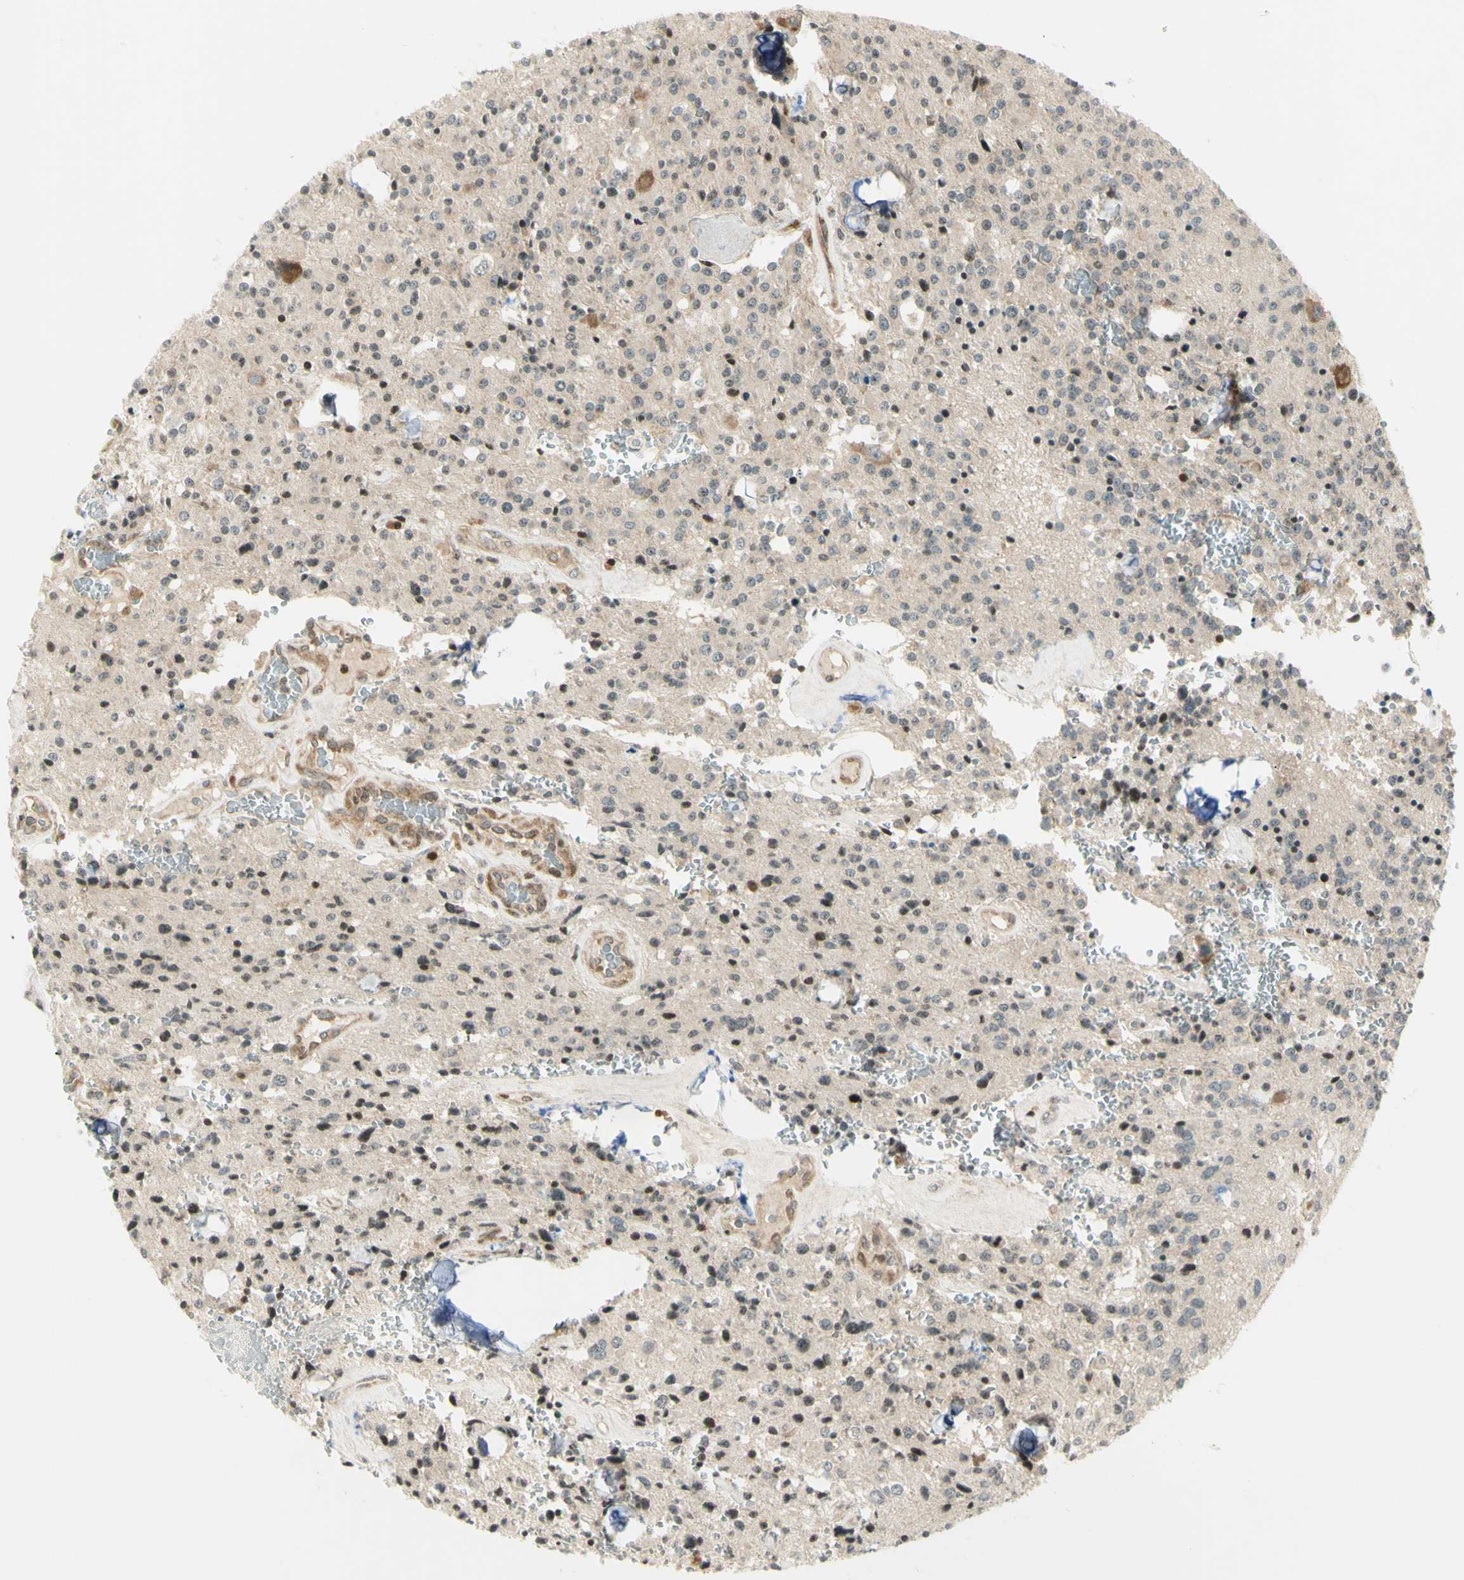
{"staining": {"intensity": "weak", "quantity": ">75%", "location": "cytoplasmic/membranous"}, "tissue": "glioma", "cell_type": "Tumor cells", "image_type": "cancer", "snomed": [{"axis": "morphology", "description": "Glioma, malignant, Low grade"}, {"axis": "topography", "description": "Brain"}], "caption": "Immunohistochemistry (IHC) (DAB) staining of malignant glioma (low-grade) displays weak cytoplasmic/membranous protein positivity in approximately >75% of tumor cells.", "gene": "TPT1", "patient": {"sex": "male", "age": 58}}